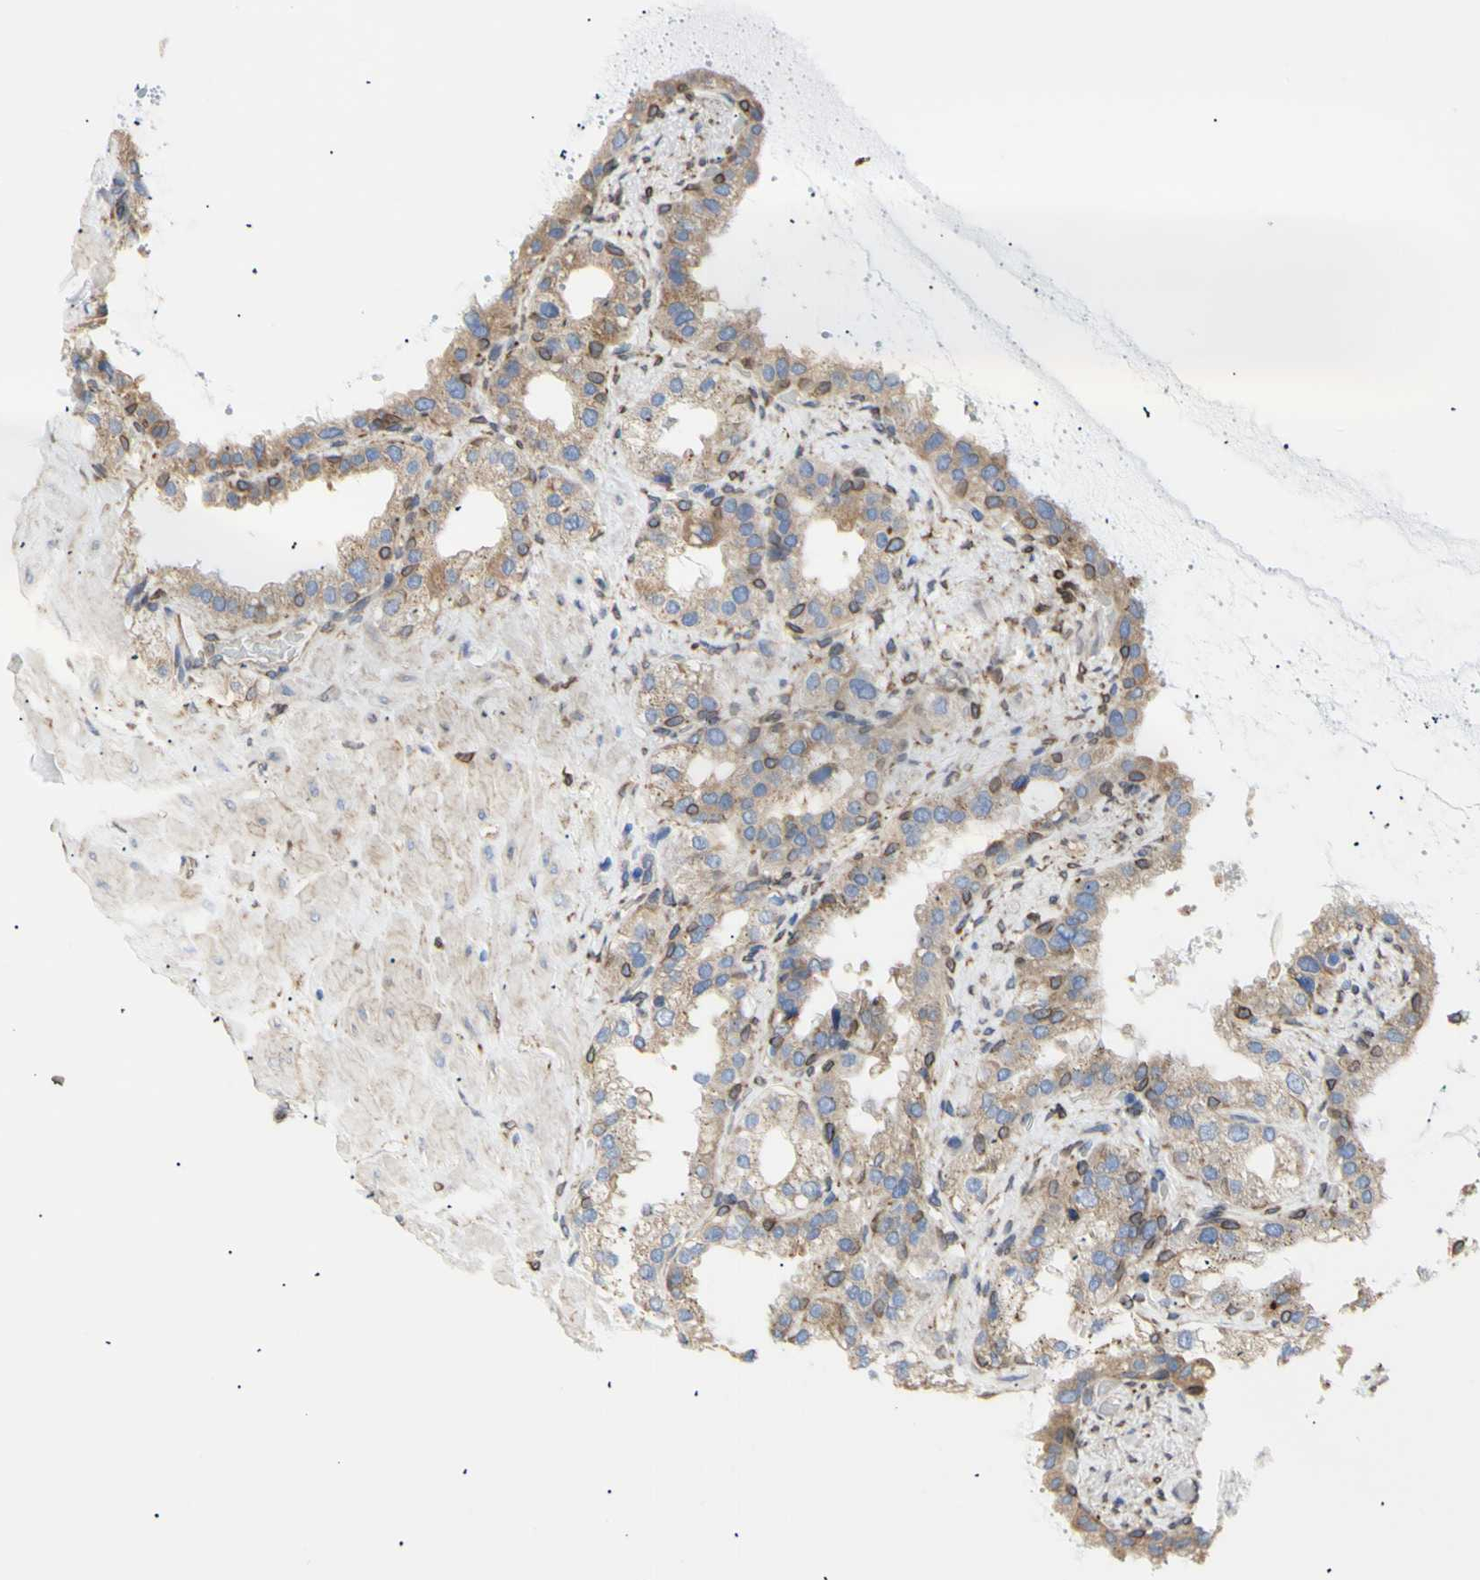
{"staining": {"intensity": "moderate", "quantity": ">75%", "location": "cytoplasmic/membranous,nuclear"}, "tissue": "seminal vesicle", "cell_type": "Glandular cells", "image_type": "normal", "snomed": [{"axis": "morphology", "description": "Normal tissue, NOS"}, {"axis": "topography", "description": "Seminal veicle"}], "caption": "Unremarkable seminal vesicle was stained to show a protein in brown. There is medium levels of moderate cytoplasmic/membranous,nuclear staining in approximately >75% of glandular cells. Using DAB (brown) and hematoxylin (blue) stains, captured at high magnification using brightfield microscopy.", "gene": "ERLIN1", "patient": {"sex": "male", "age": 68}}